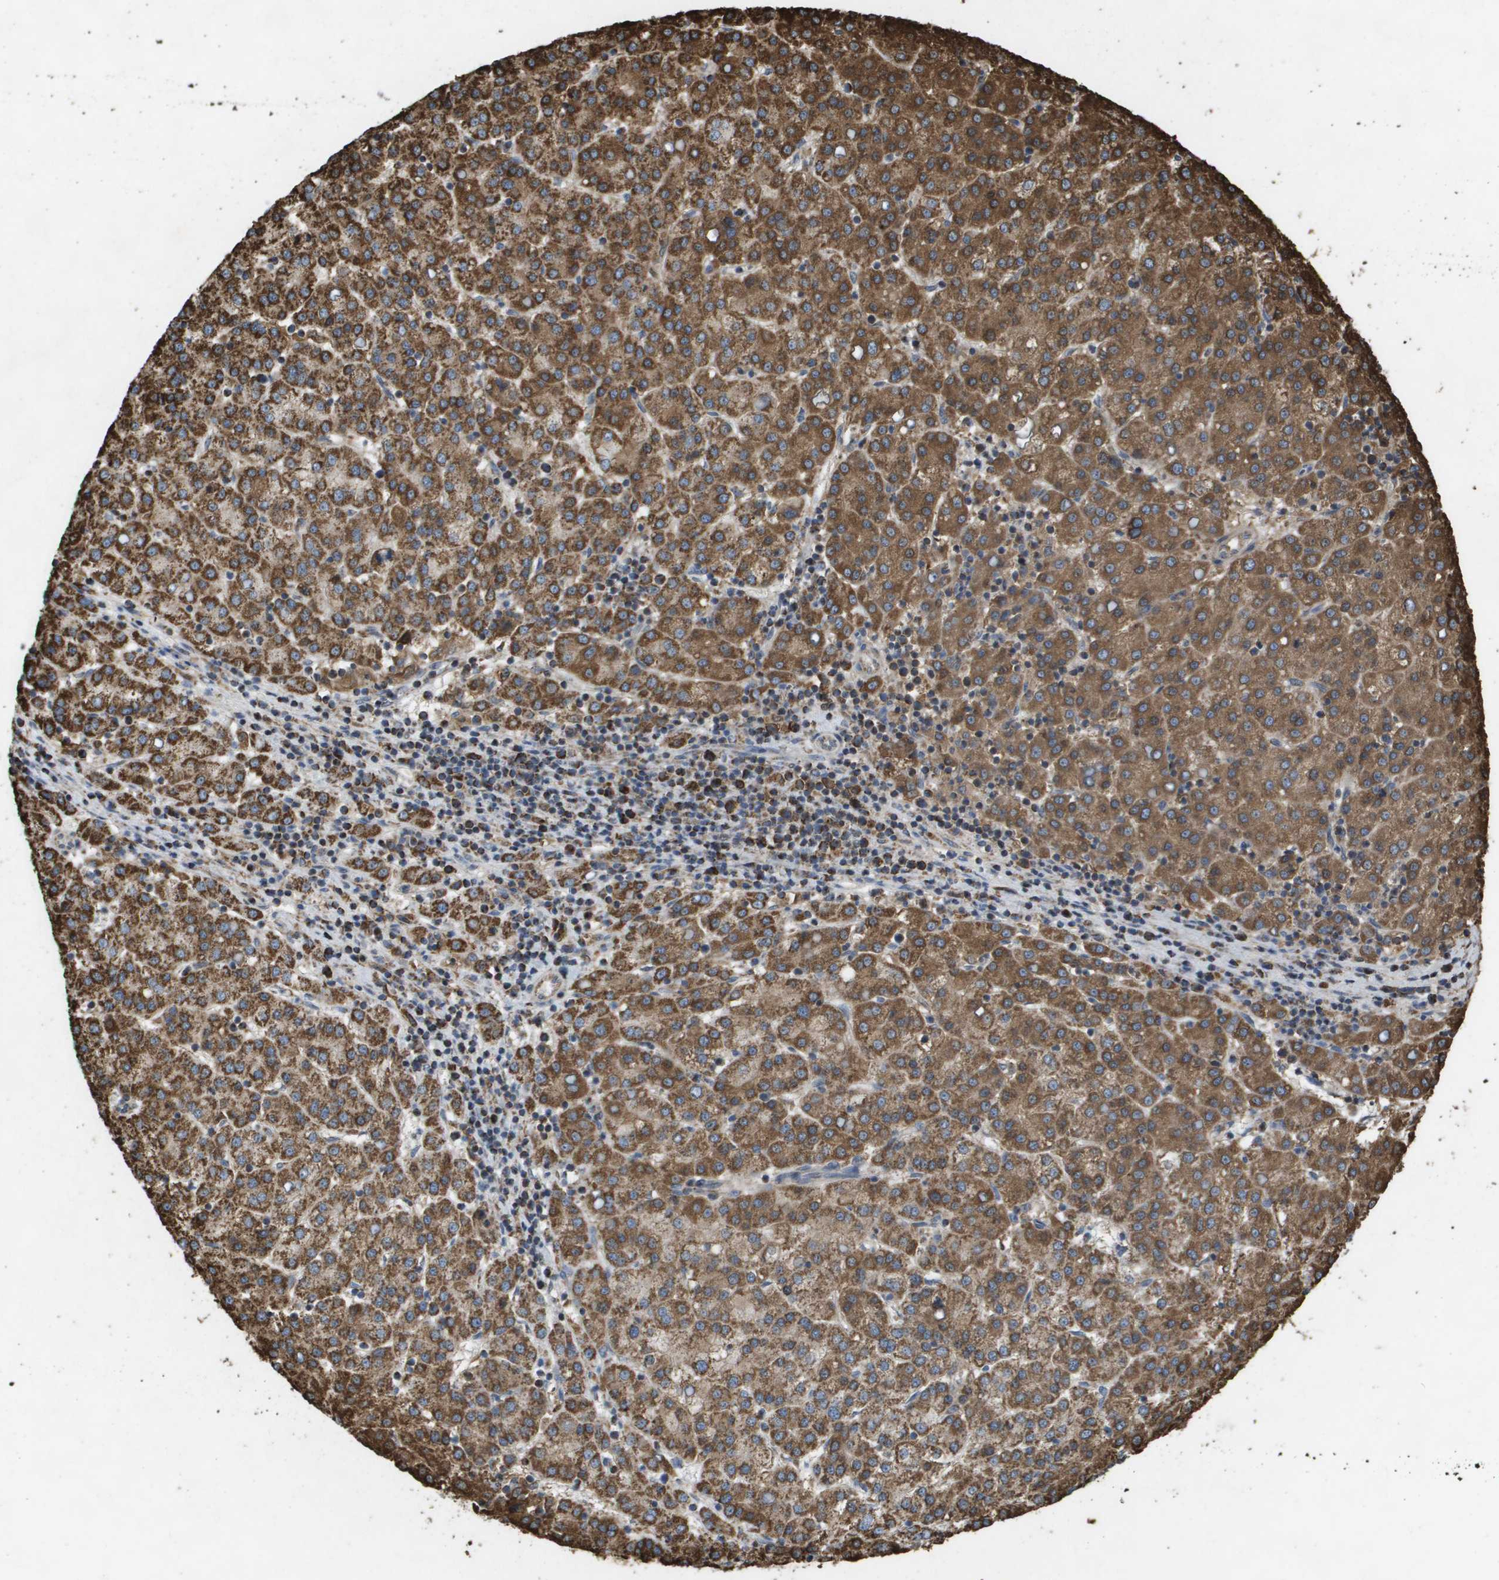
{"staining": {"intensity": "moderate", "quantity": ">75%", "location": "cytoplasmic/membranous"}, "tissue": "liver cancer", "cell_type": "Tumor cells", "image_type": "cancer", "snomed": [{"axis": "morphology", "description": "Carcinoma, Hepatocellular, NOS"}, {"axis": "topography", "description": "Liver"}], "caption": "The immunohistochemical stain shows moderate cytoplasmic/membranous positivity in tumor cells of liver cancer tissue.", "gene": "HSPE1", "patient": {"sex": "female", "age": 58}}